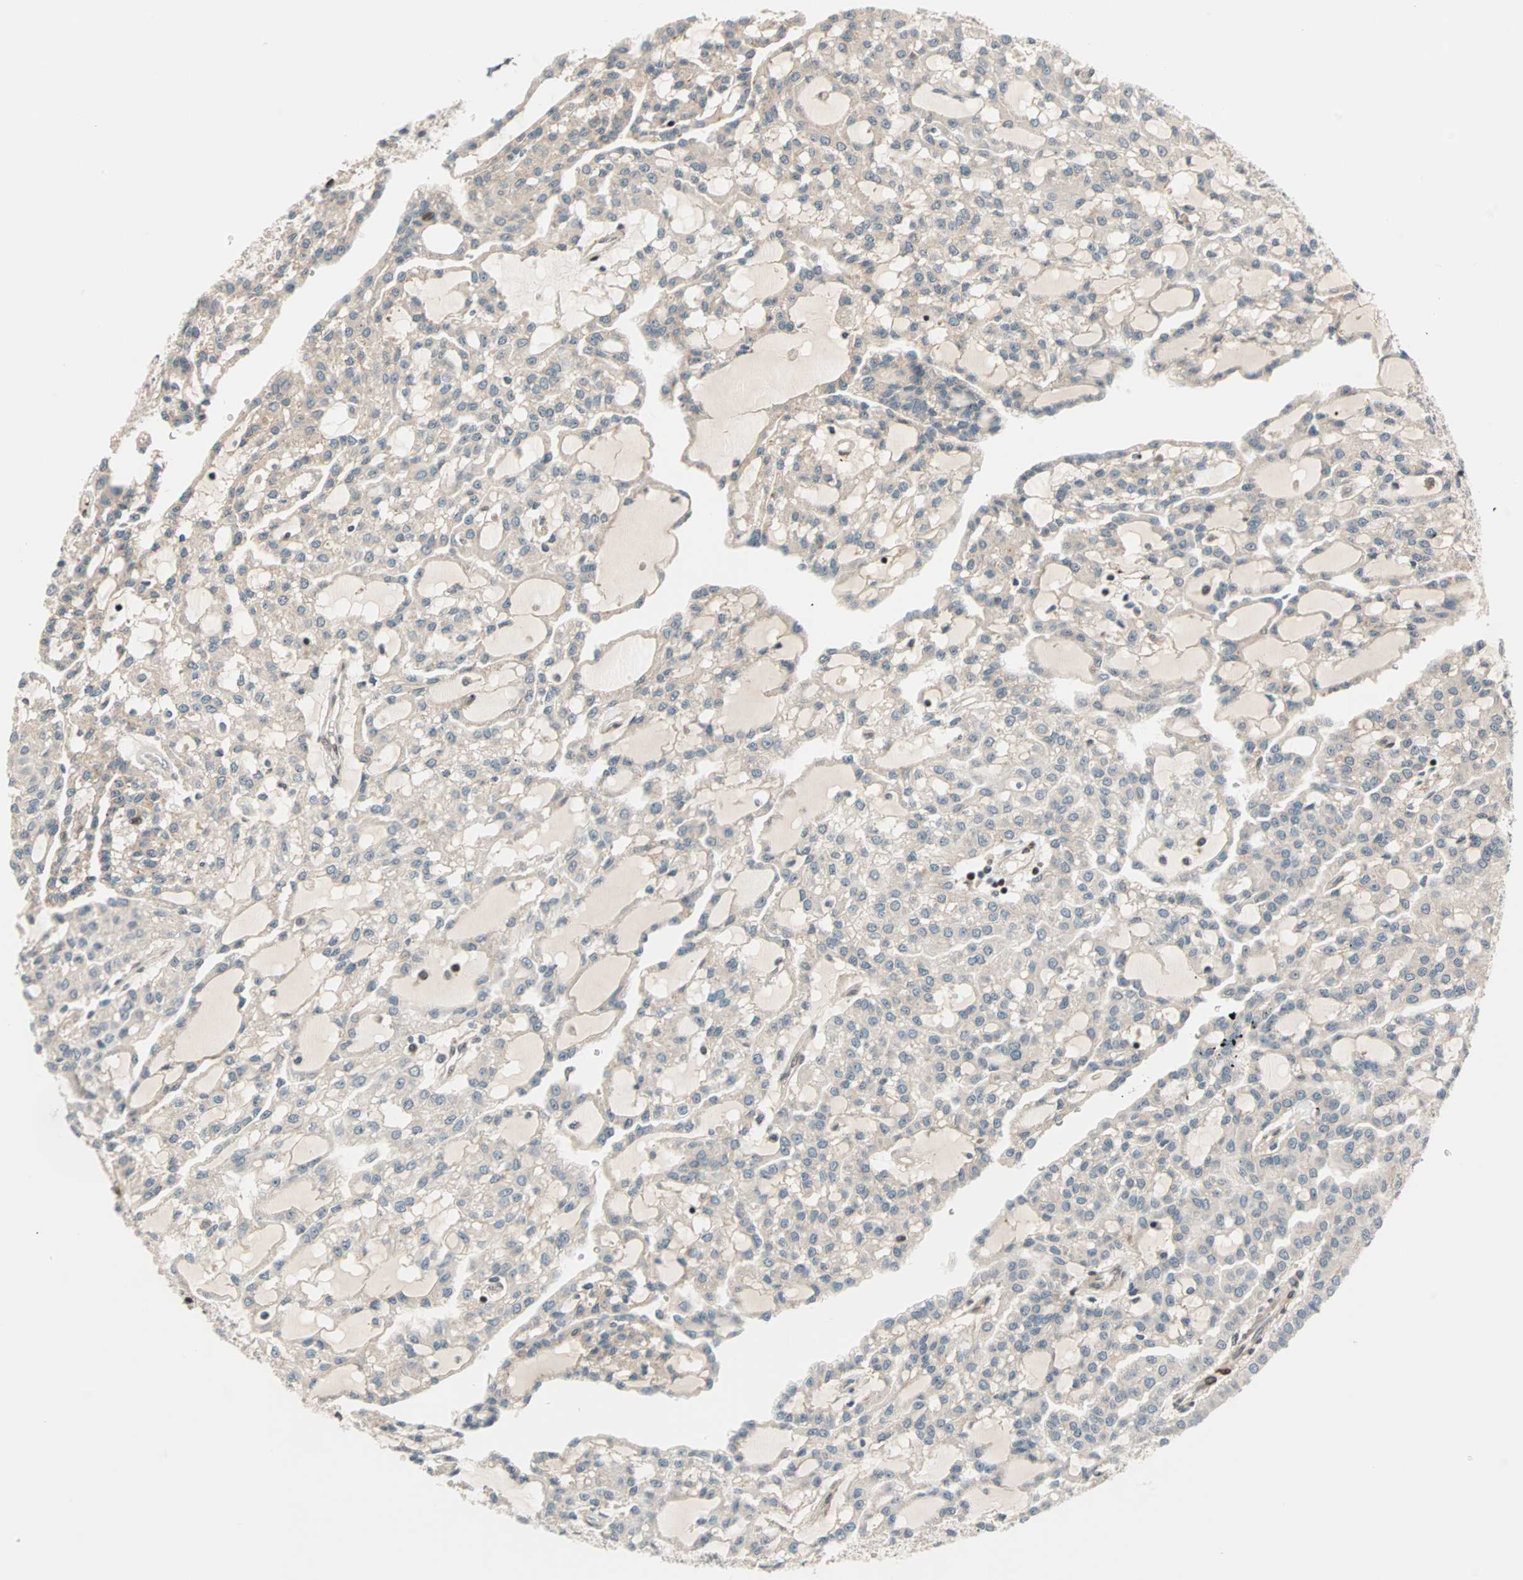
{"staining": {"intensity": "weak", "quantity": "25%-75%", "location": "cytoplasmic/membranous"}, "tissue": "renal cancer", "cell_type": "Tumor cells", "image_type": "cancer", "snomed": [{"axis": "morphology", "description": "Adenocarcinoma, NOS"}, {"axis": "topography", "description": "Kidney"}], "caption": "Adenocarcinoma (renal) tissue shows weak cytoplasmic/membranous staining in about 25%-75% of tumor cells", "gene": "HECW1", "patient": {"sex": "male", "age": 63}}